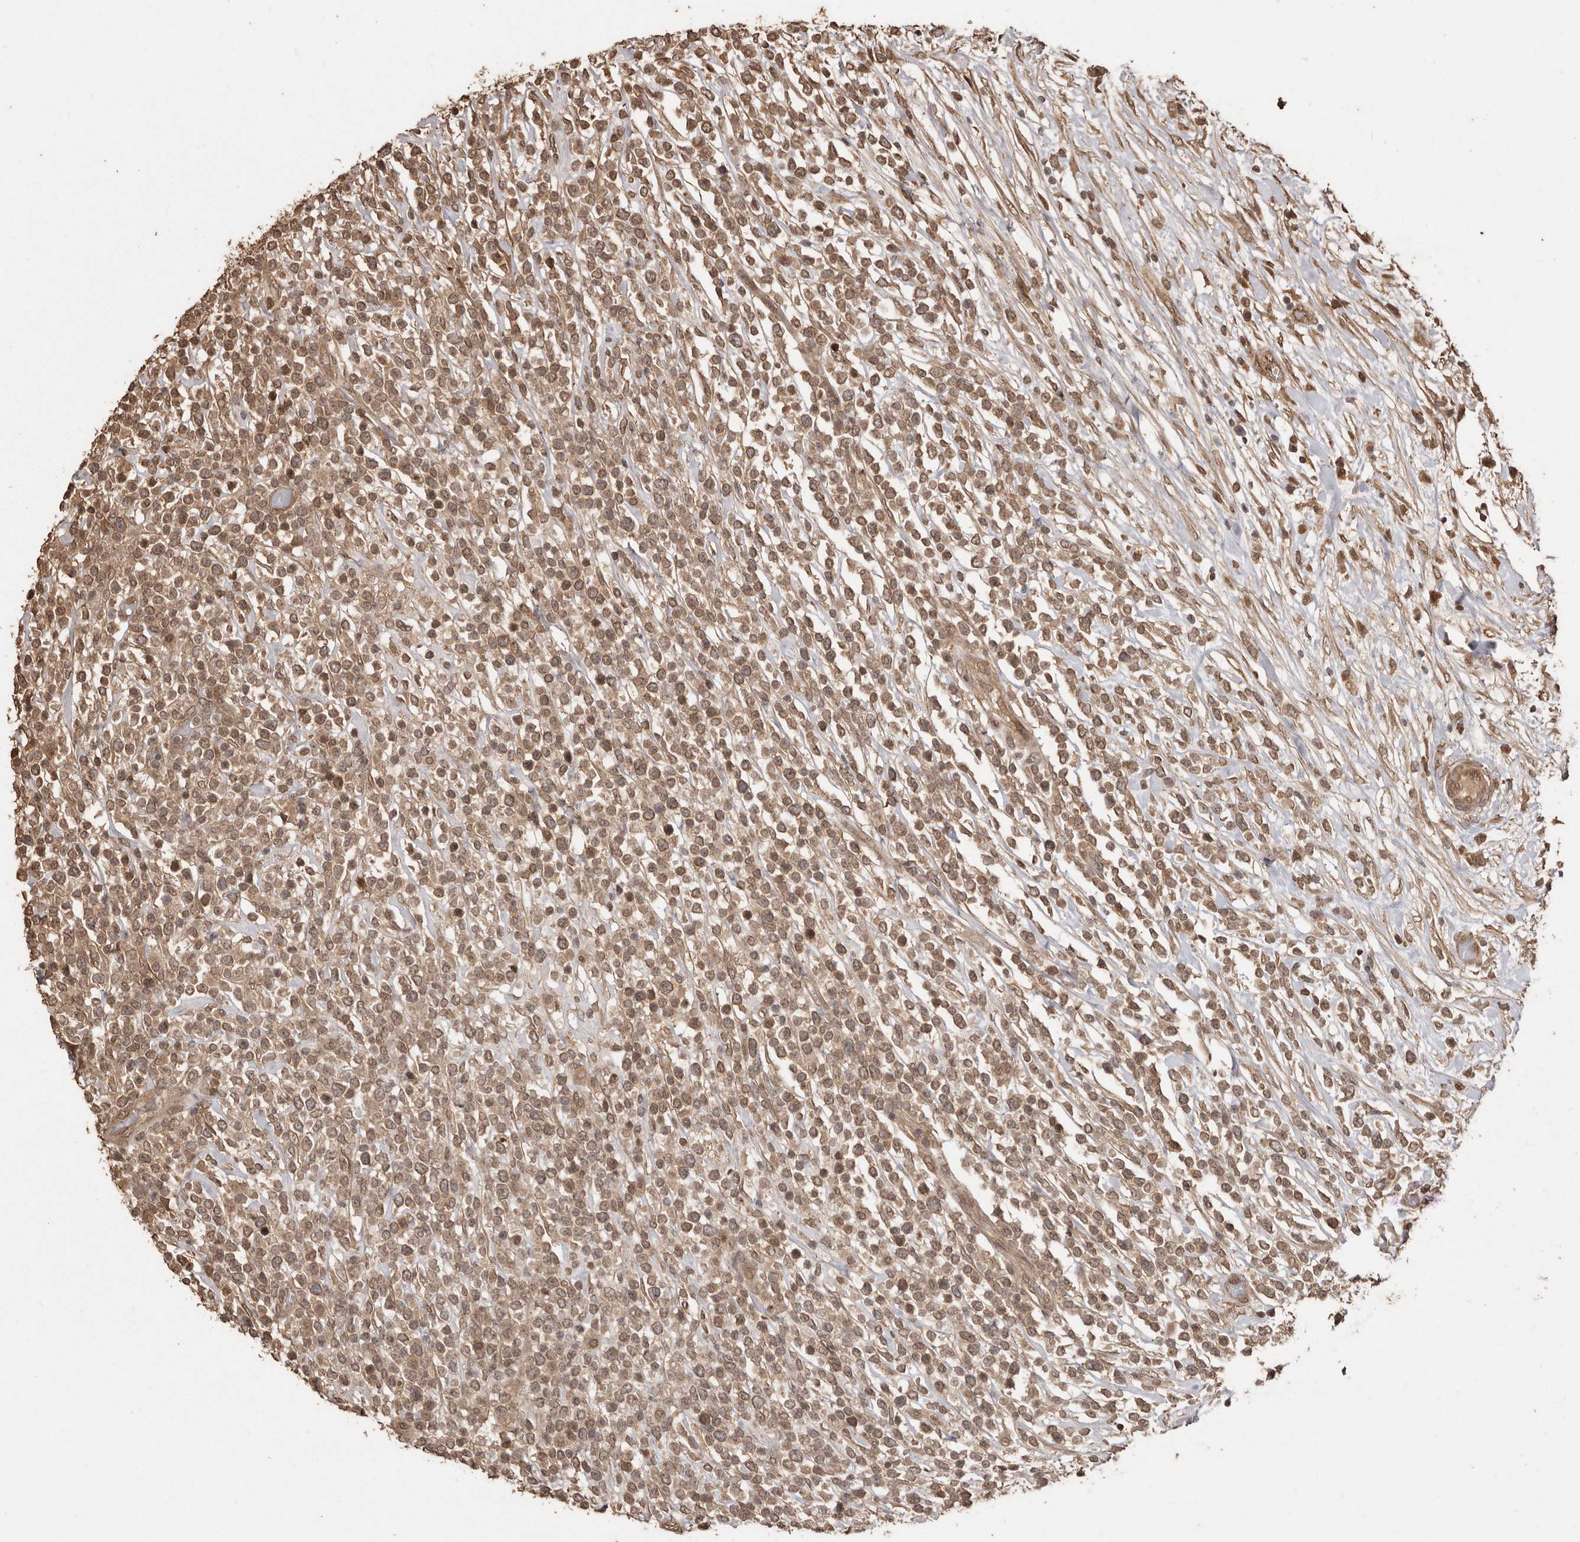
{"staining": {"intensity": "moderate", "quantity": ">75%", "location": "cytoplasmic/membranous,nuclear"}, "tissue": "lymphoma", "cell_type": "Tumor cells", "image_type": "cancer", "snomed": [{"axis": "morphology", "description": "Malignant lymphoma, non-Hodgkin's type, High grade"}, {"axis": "topography", "description": "Colon"}], "caption": "An IHC image of tumor tissue is shown. Protein staining in brown labels moderate cytoplasmic/membranous and nuclear positivity in lymphoma within tumor cells. (Stains: DAB (3,3'-diaminobenzidine) in brown, nuclei in blue, Microscopy: brightfield microscopy at high magnification).", "gene": "NUP43", "patient": {"sex": "female", "age": 53}}